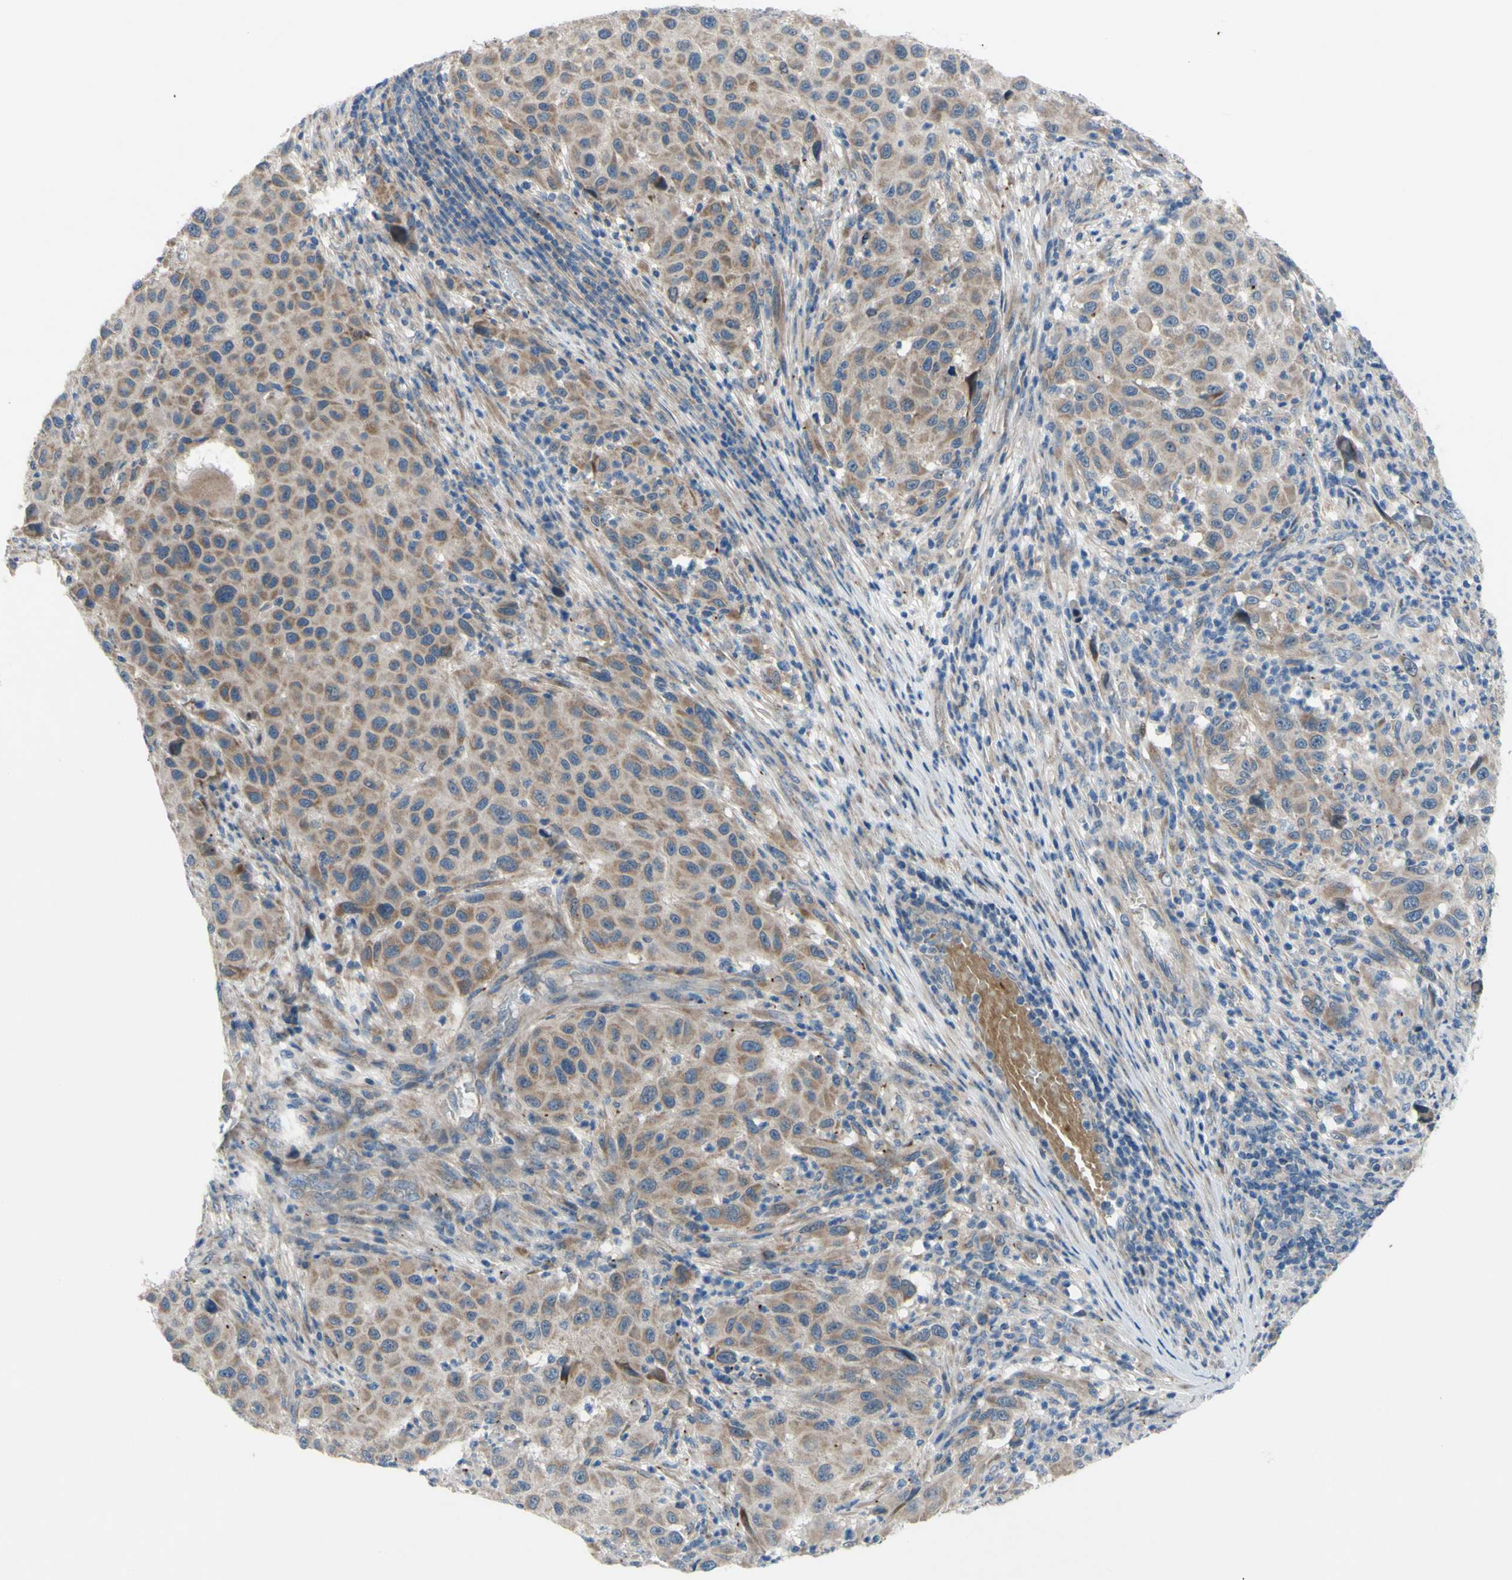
{"staining": {"intensity": "moderate", "quantity": "25%-75%", "location": "cytoplasmic/membranous"}, "tissue": "melanoma", "cell_type": "Tumor cells", "image_type": "cancer", "snomed": [{"axis": "morphology", "description": "Malignant melanoma, Metastatic site"}, {"axis": "topography", "description": "Lymph node"}], "caption": "Moderate cytoplasmic/membranous staining for a protein is identified in about 25%-75% of tumor cells of melanoma using IHC.", "gene": "GRAMD2B", "patient": {"sex": "male", "age": 61}}